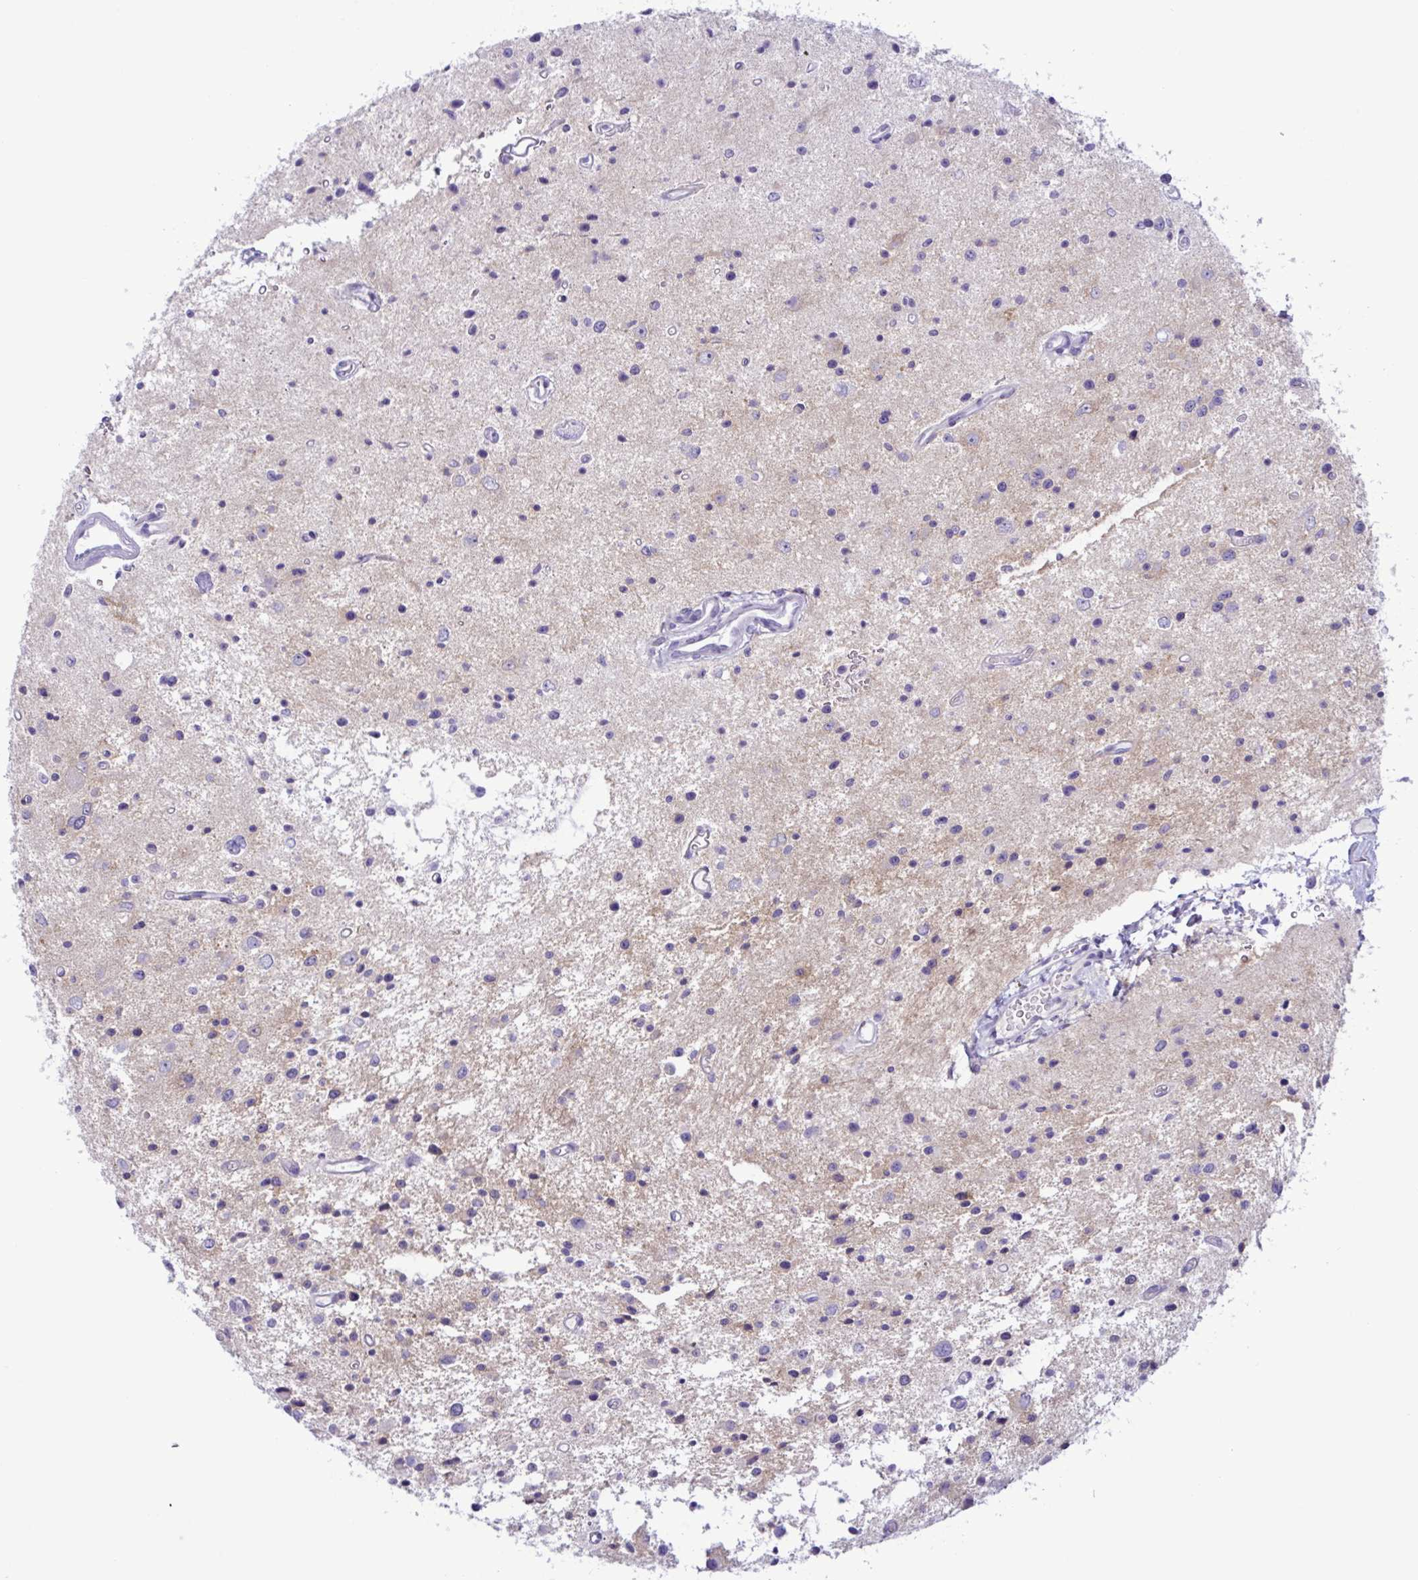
{"staining": {"intensity": "negative", "quantity": "none", "location": "none"}, "tissue": "glioma", "cell_type": "Tumor cells", "image_type": "cancer", "snomed": [{"axis": "morphology", "description": "Glioma, malignant, Low grade"}, {"axis": "topography", "description": "Brain"}], "caption": "An immunohistochemistry micrograph of malignant glioma (low-grade) is shown. There is no staining in tumor cells of malignant glioma (low-grade). (DAB IHC with hematoxylin counter stain).", "gene": "SREBF1", "patient": {"sex": "male", "age": 43}}